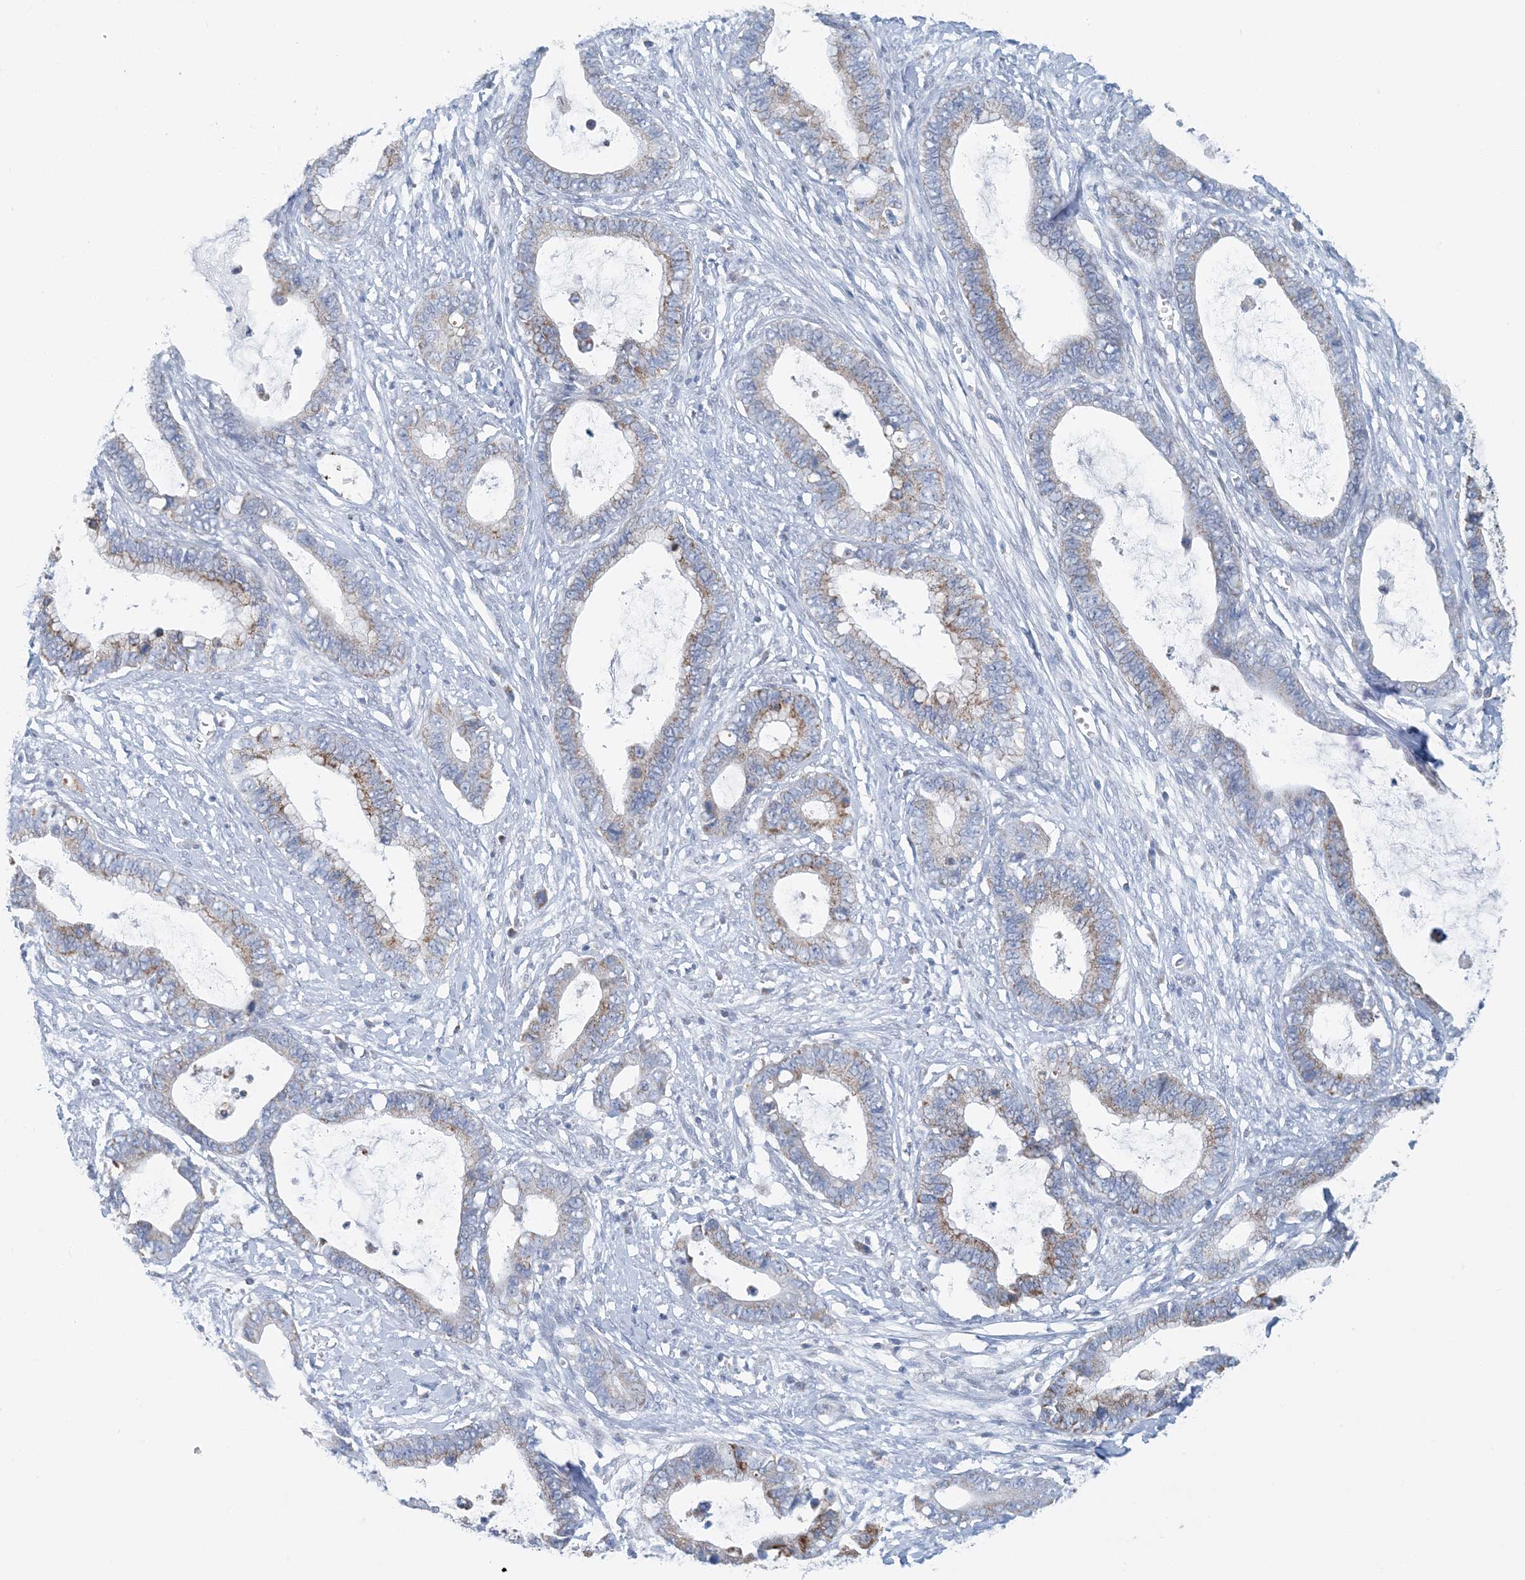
{"staining": {"intensity": "moderate", "quantity": "25%-75%", "location": "cytoplasmic/membranous"}, "tissue": "cervical cancer", "cell_type": "Tumor cells", "image_type": "cancer", "snomed": [{"axis": "morphology", "description": "Adenocarcinoma, NOS"}, {"axis": "topography", "description": "Cervix"}], "caption": "Approximately 25%-75% of tumor cells in human cervical cancer display moderate cytoplasmic/membranous protein positivity as visualized by brown immunohistochemical staining.", "gene": "BDH1", "patient": {"sex": "female", "age": 44}}